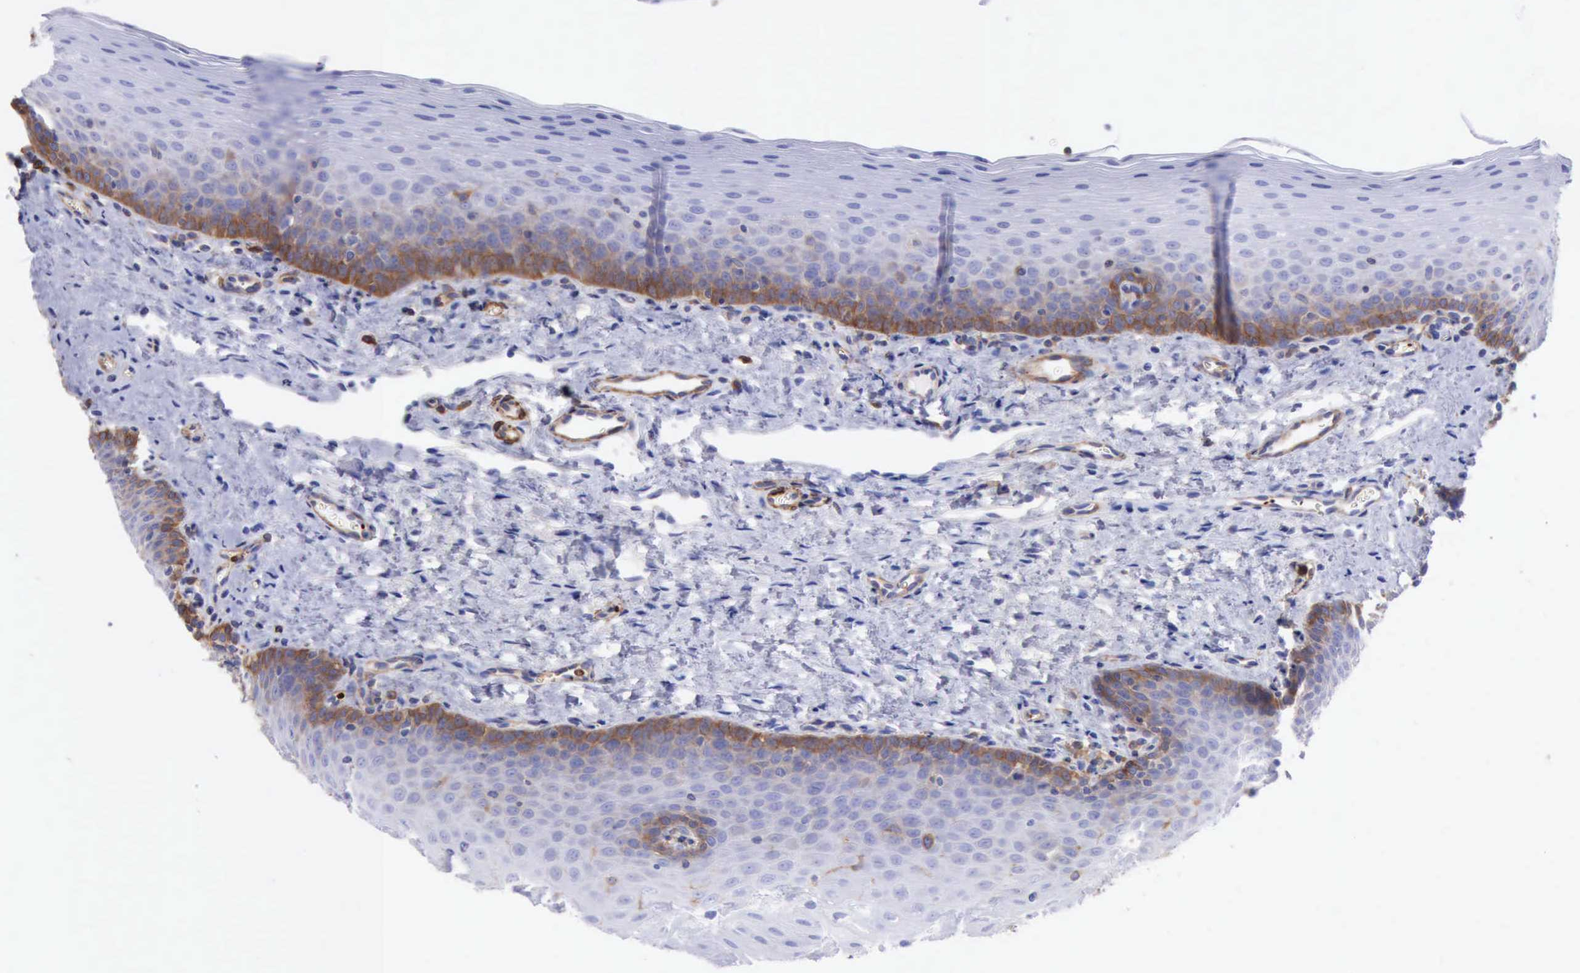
{"staining": {"intensity": "moderate", "quantity": "25%-75%", "location": "cytoplasmic/membranous"}, "tissue": "oral mucosa", "cell_type": "Squamous epithelial cells", "image_type": "normal", "snomed": [{"axis": "morphology", "description": "Normal tissue, NOS"}, {"axis": "topography", "description": "Oral tissue"}], "caption": "This is a photomicrograph of immunohistochemistry staining of normal oral mucosa, which shows moderate positivity in the cytoplasmic/membranous of squamous epithelial cells.", "gene": "FLNA", "patient": {"sex": "male", "age": 20}}